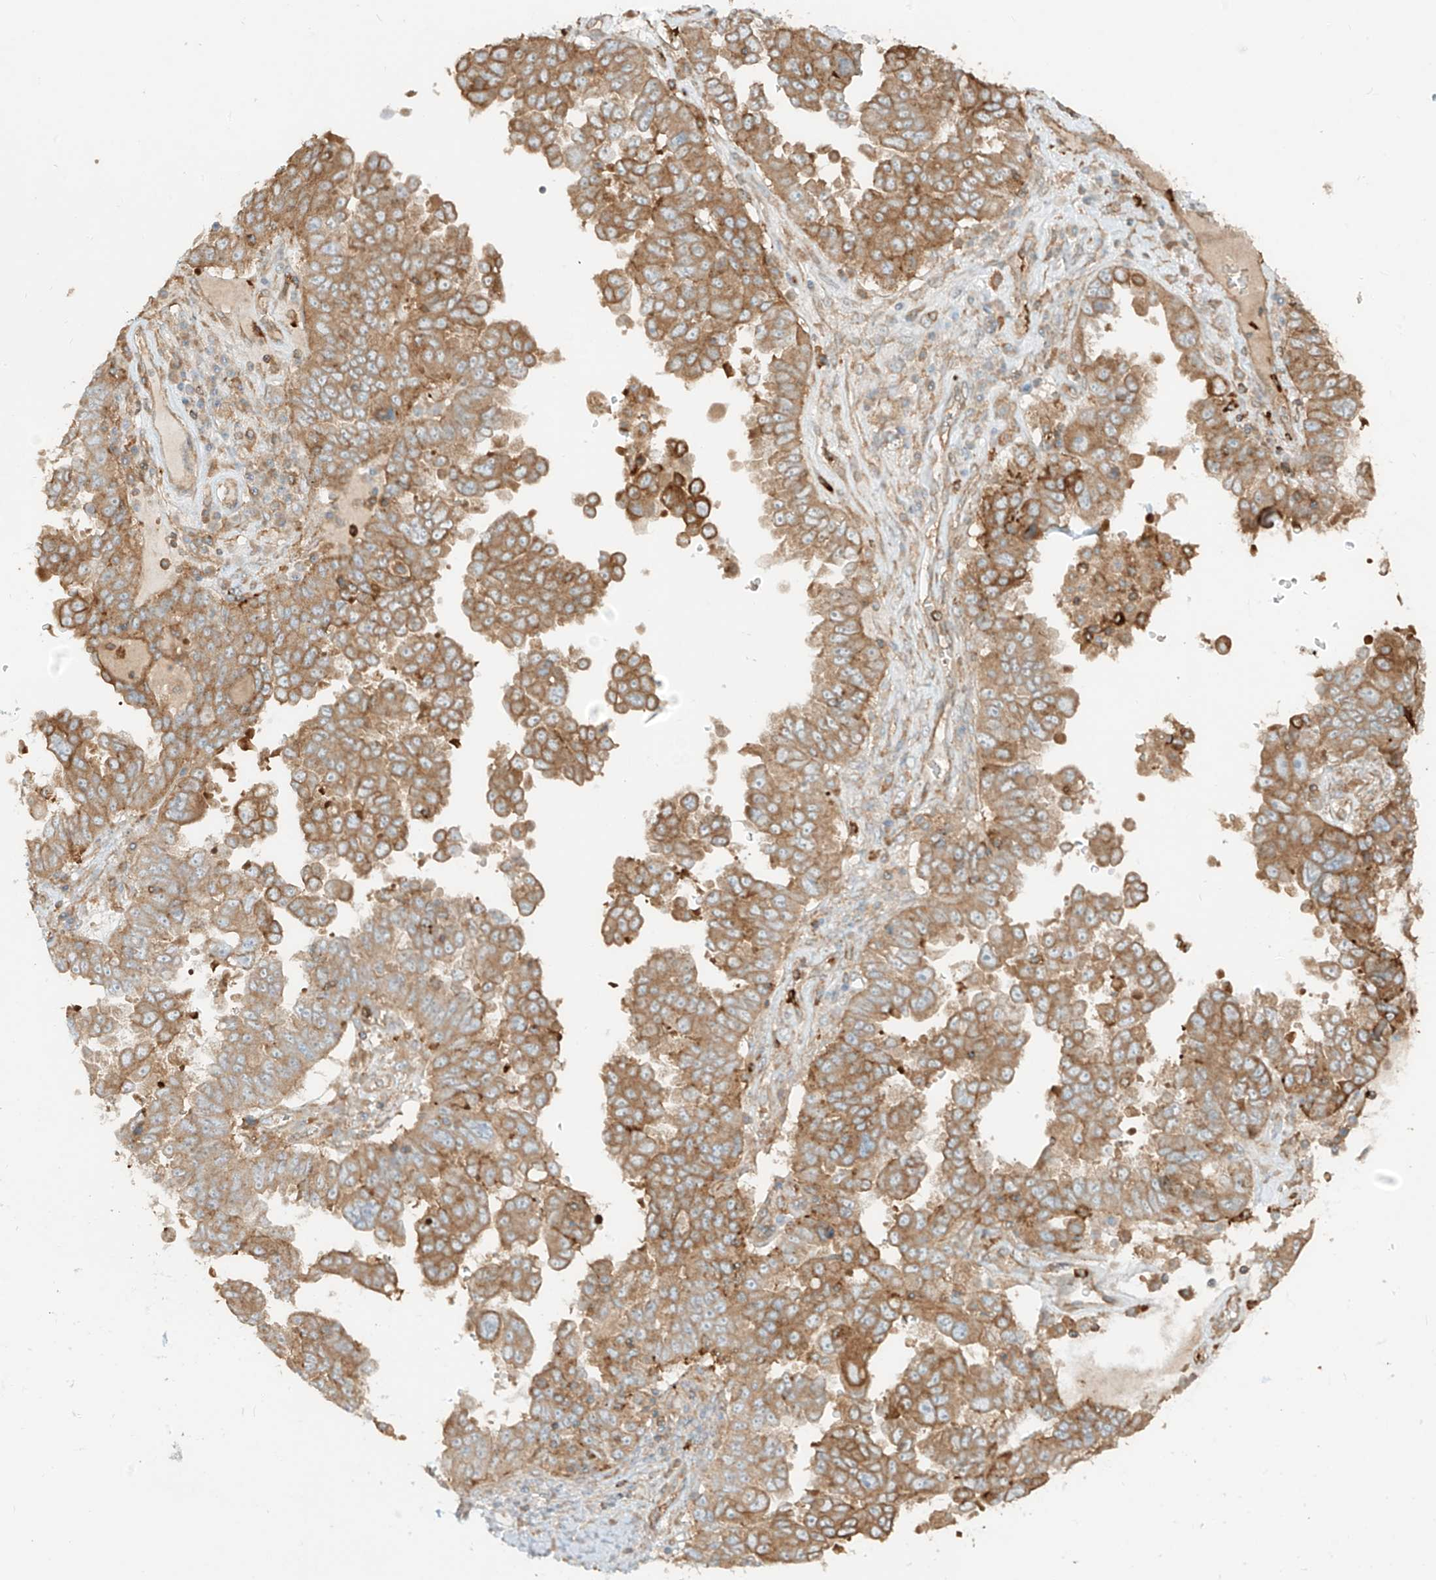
{"staining": {"intensity": "moderate", "quantity": ">75%", "location": "cytoplasmic/membranous"}, "tissue": "ovarian cancer", "cell_type": "Tumor cells", "image_type": "cancer", "snomed": [{"axis": "morphology", "description": "Carcinoma, endometroid"}, {"axis": "topography", "description": "Ovary"}], "caption": "This photomicrograph displays immunohistochemistry staining of ovarian cancer (endometroid carcinoma), with medium moderate cytoplasmic/membranous expression in approximately >75% of tumor cells.", "gene": "CCDC115", "patient": {"sex": "female", "age": 62}}